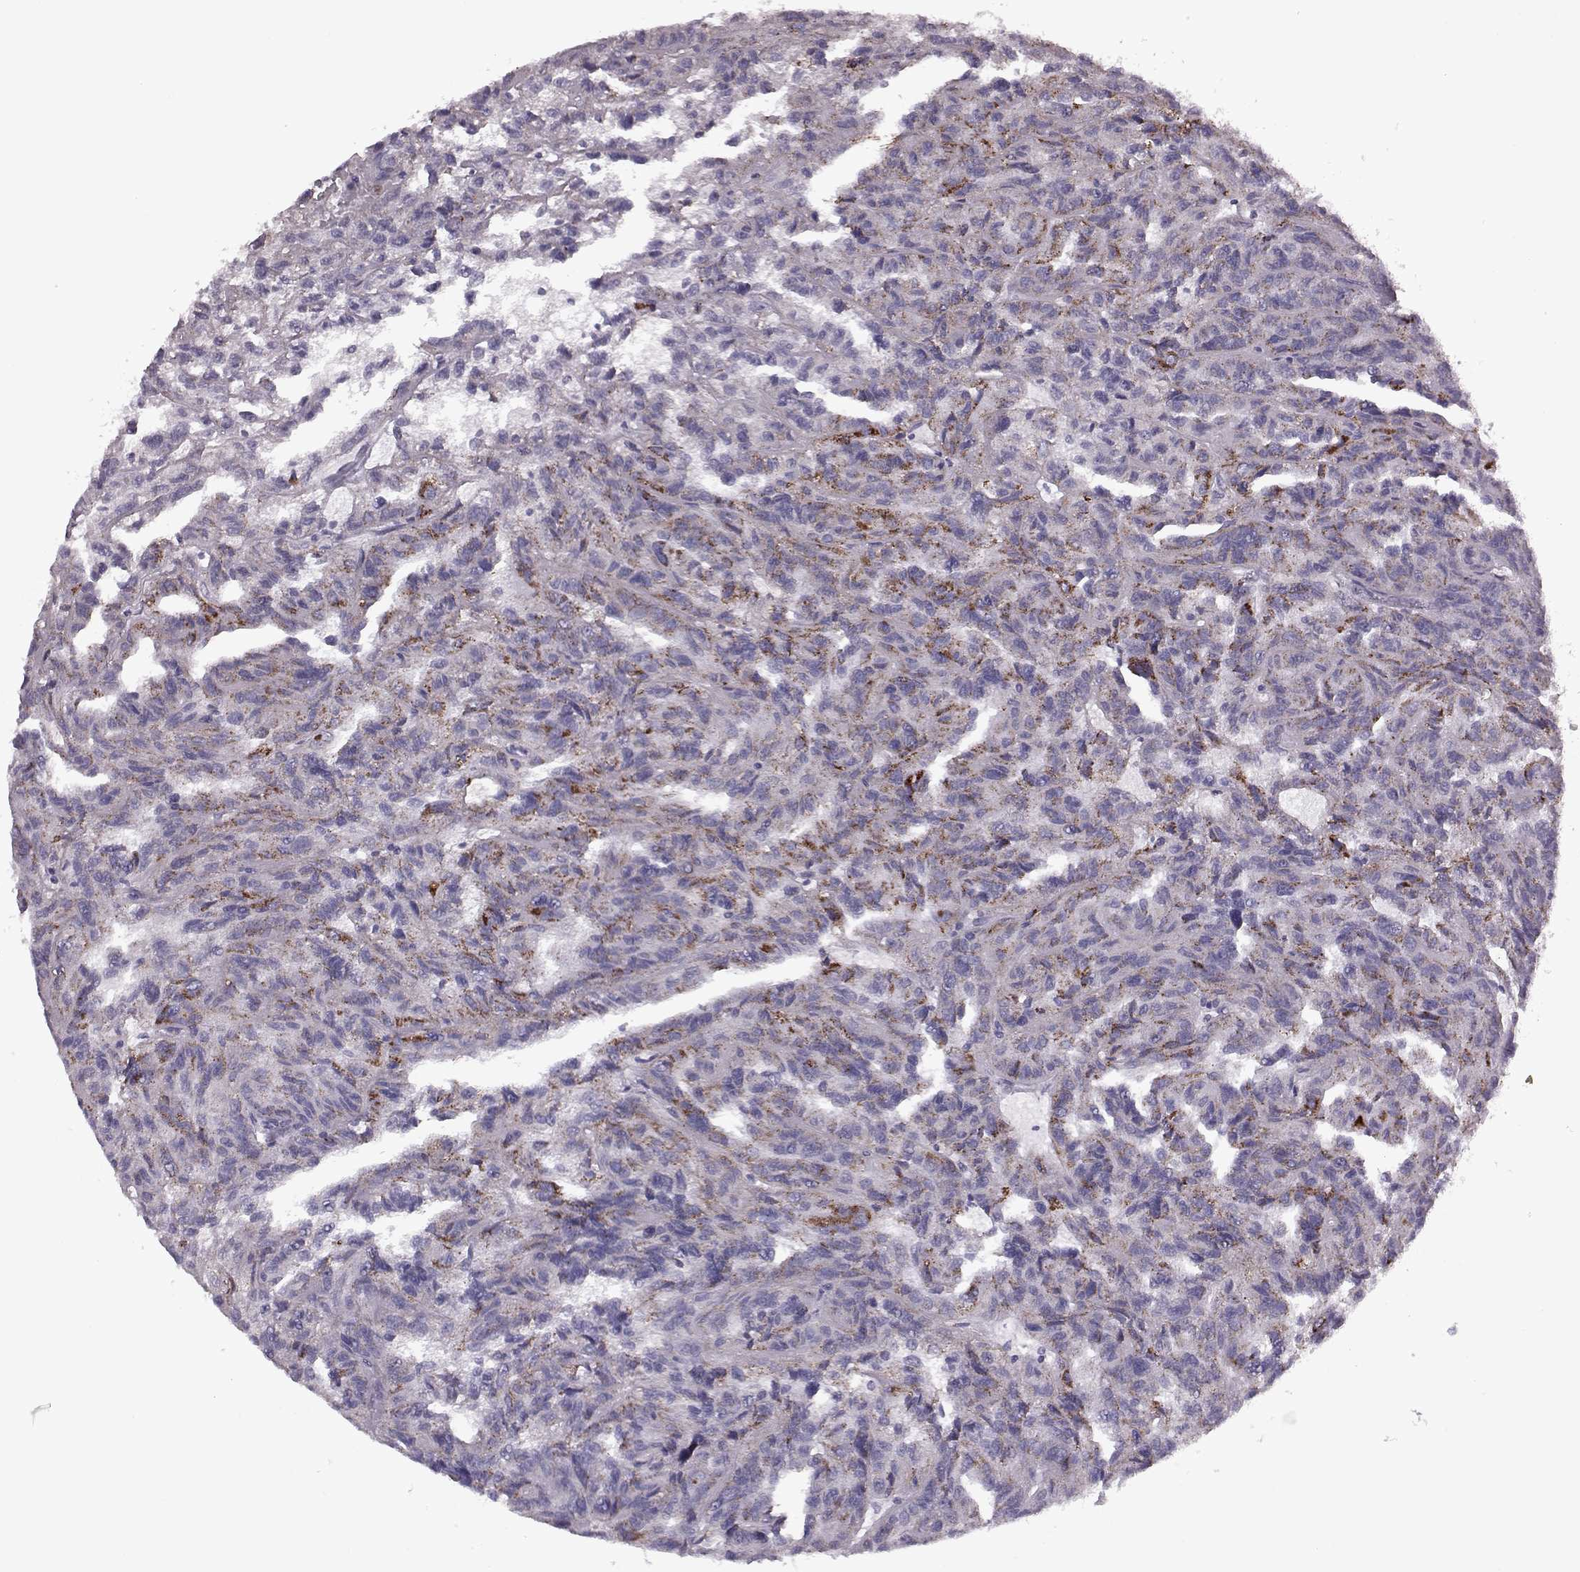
{"staining": {"intensity": "strong", "quantity": ">75%", "location": "cytoplasmic/membranous"}, "tissue": "renal cancer", "cell_type": "Tumor cells", "image_type": "cancer", "snomed": [{"axis": "morphology", "description": "Adenocarcinoma, NOS"}, {"axis": "topography", "description": "Kidney"}], "caption": "Protein analysis of renal adenocarcinoma tissue reveals strong cytoplasmic/membranous expression in approximately >75% of tumor cells. (Stains: DAB in brown, nuclei in blue, Microscopy: brightfield microscopy at high magnification).", "gene": "RIMS2", "patient": {"sex": "male", "age": 79}}